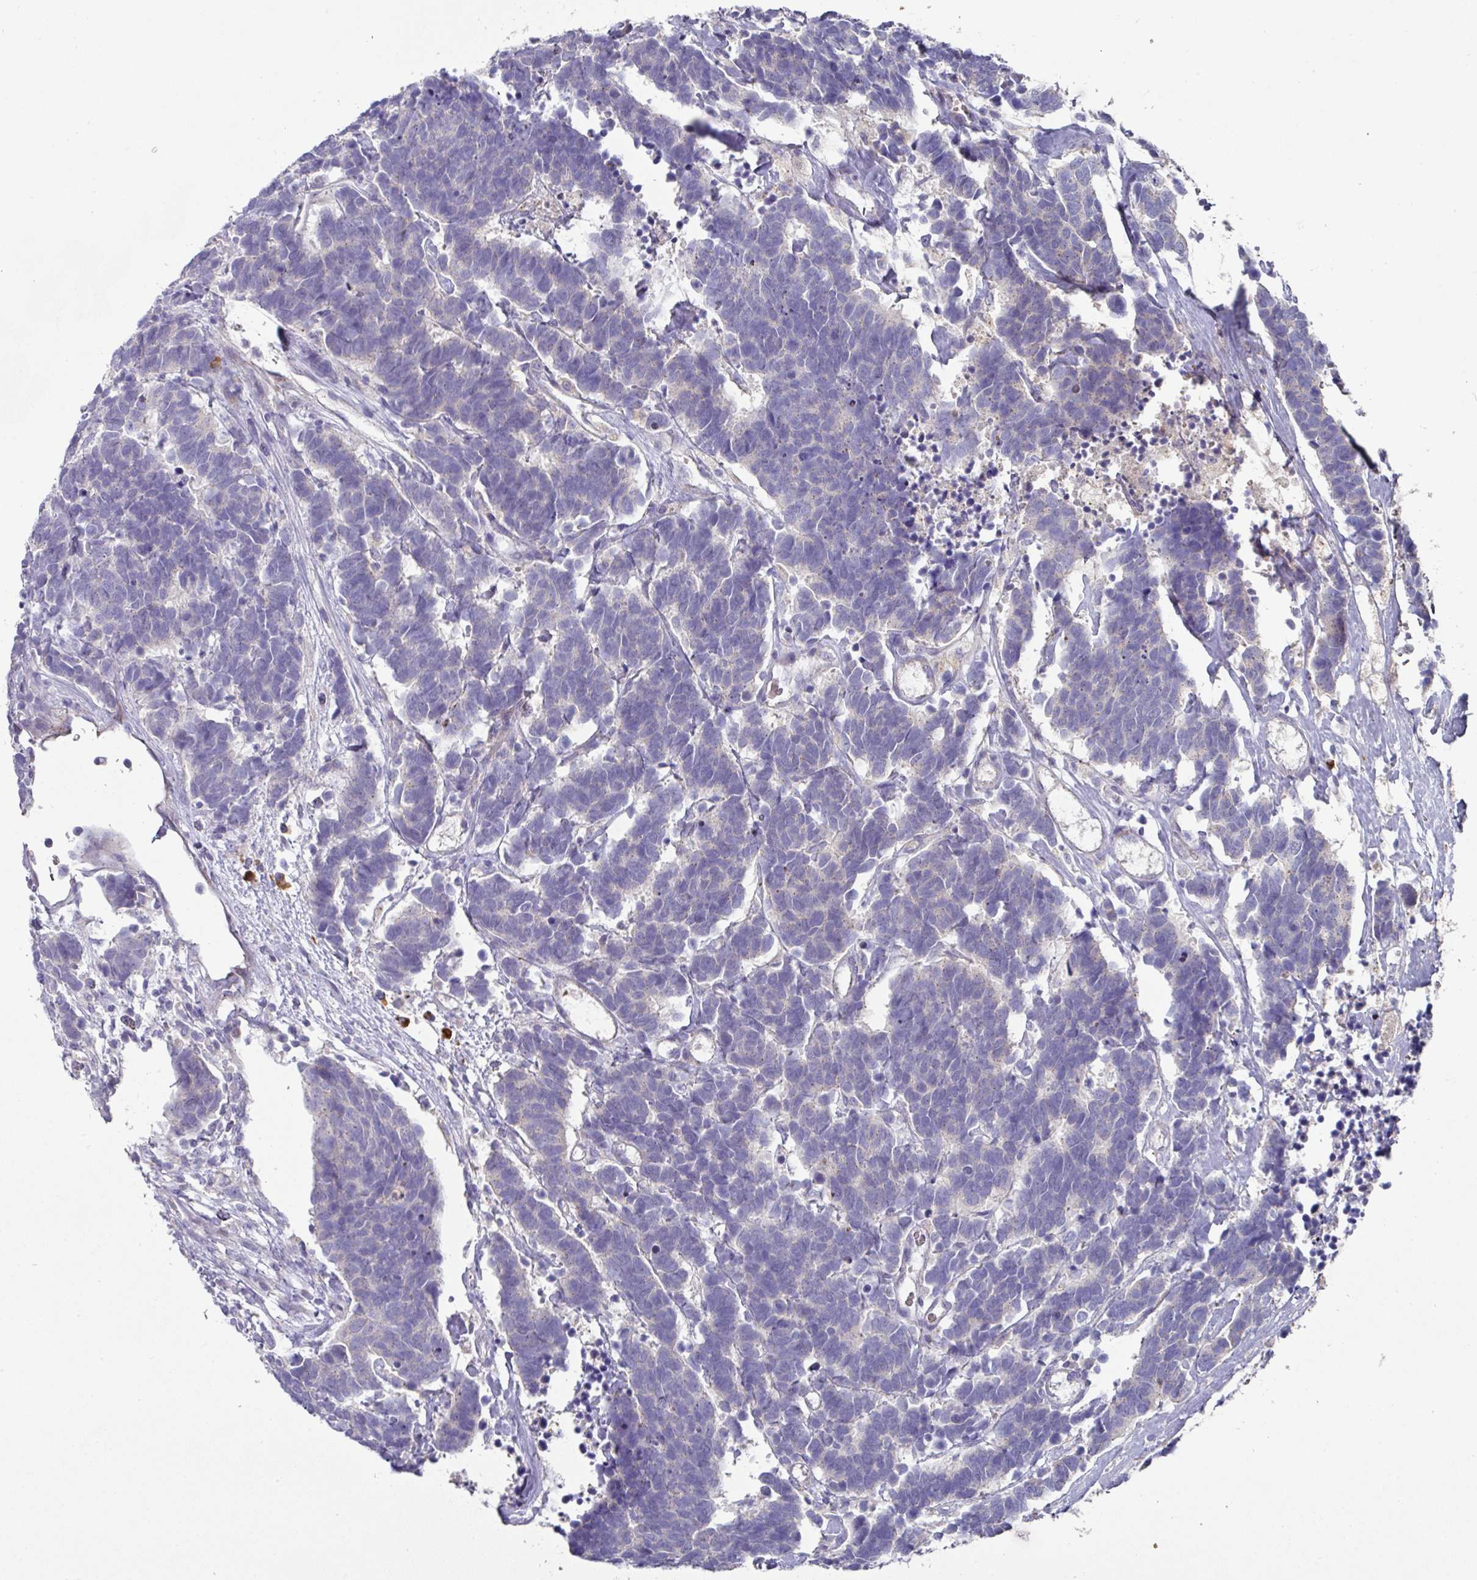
{"staining": {"intensity": "negative", "quantity": "none", "location": "none"}, "tissue": "carcinoid", "cell_type": "Tumor cells", "image_type": "cancer", "snomed": [{"axis": "morphology", "description": "Carcinoma, NOS"}, {"axis": "morphology", "description": "Carcinoid, malignant, NOS"}, {"axis": "topography", "description": "Urinary bladder"}], "caption": "This is an immunohistochemistry micrograph of human carcinoid. There is no positivity in tumor cells.", "gene": "IL4R", "patient": {"sex": "male", "age": 57}}